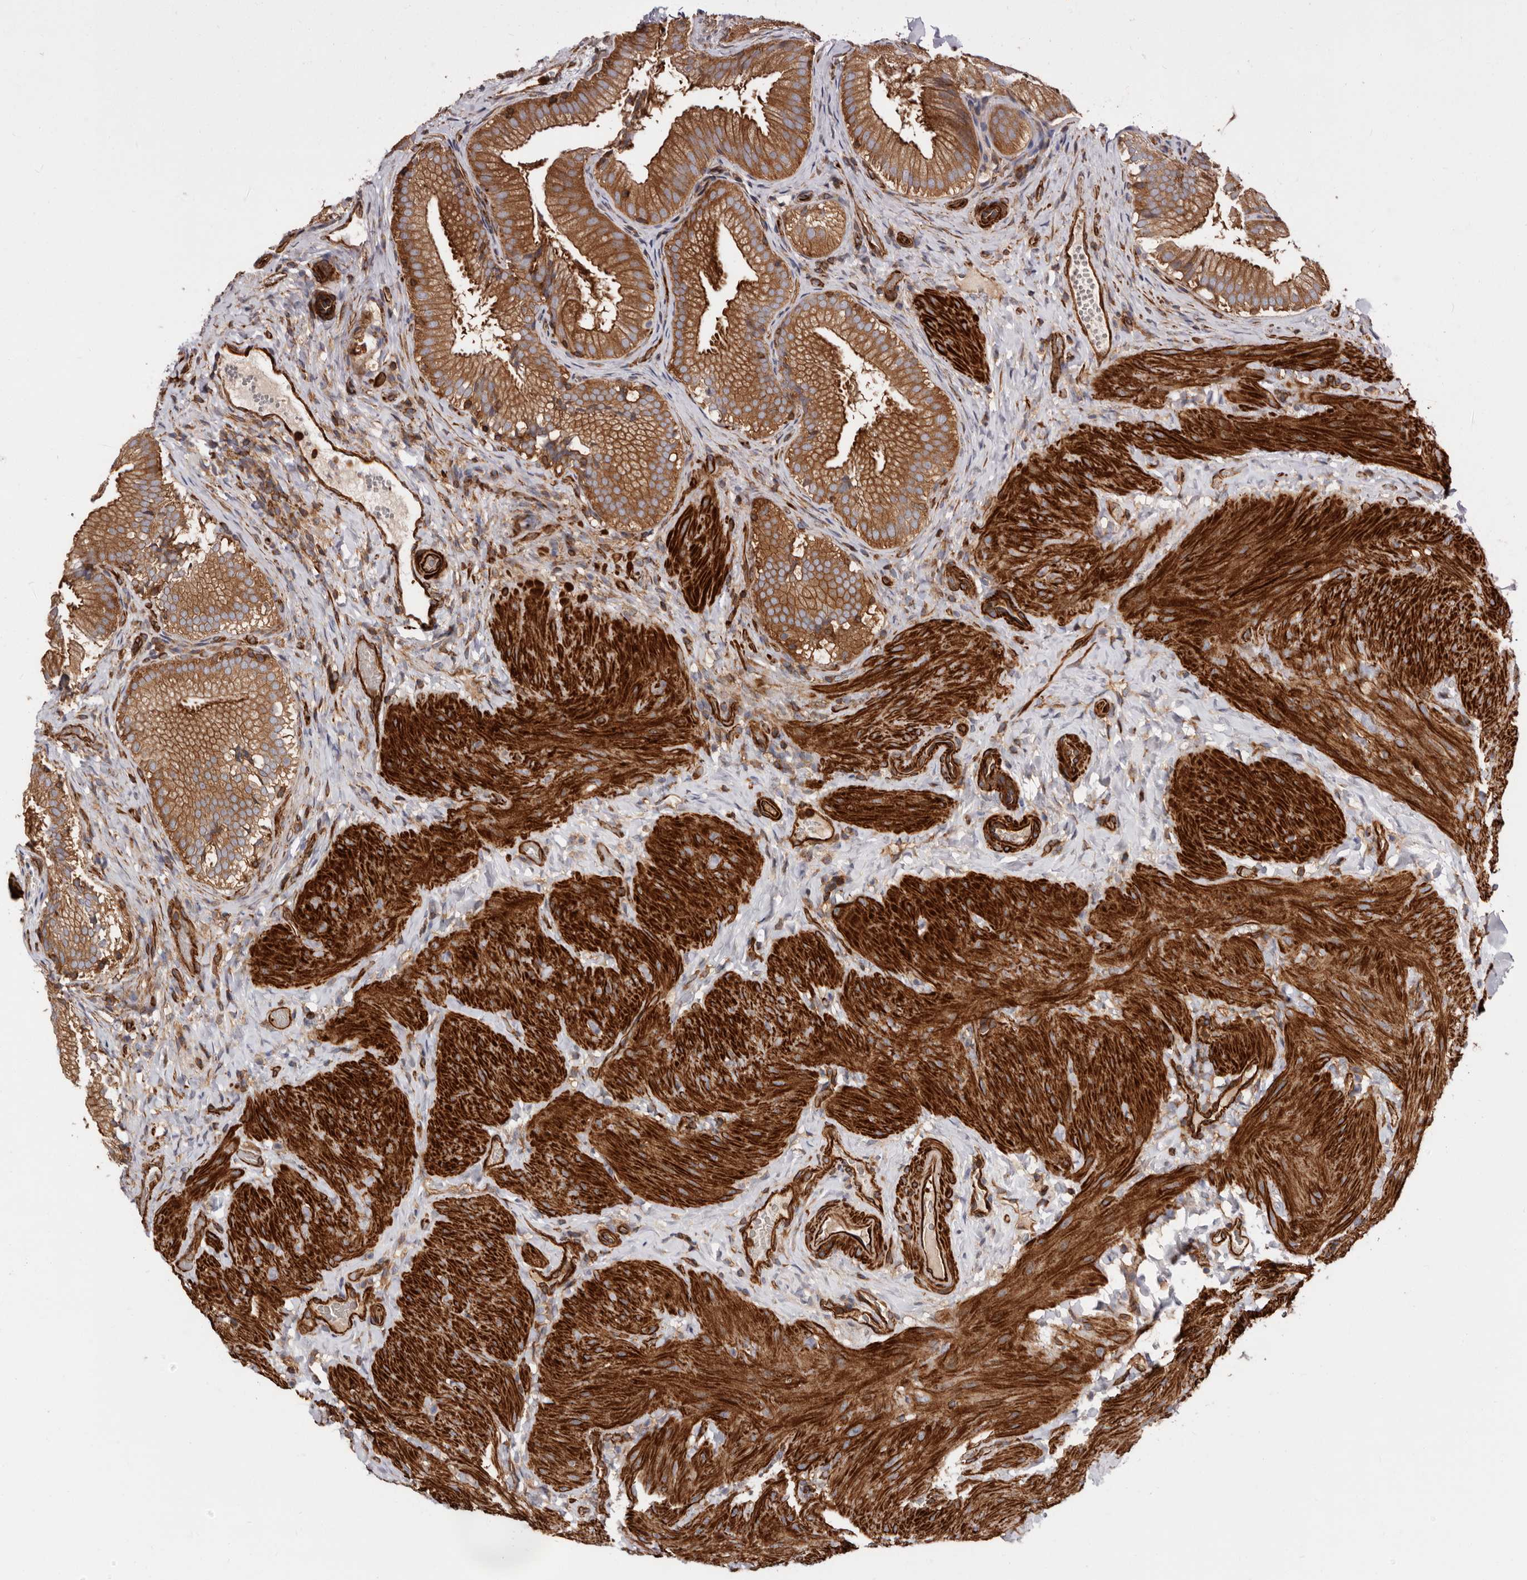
{"staining": {"intensity": "moderate", "quantity": ">75%", "location": "cytoplasmic/membranous"}, "tissue": "gallbladder", "cell_type": "Glandular cells", "image_type": "normal", "snomed": [{"axis": "morphology", "description": "Normal tissue, NOS"}, {"axis": "topography", "description": "Gallbladder"}], "caption": "Protein staining of unremarkable gallbladder demonstrates moderate cytoplasmic/membranous positivity in approximately >75% of glandular cells.", "gene": "TMC7", "patient": {"sex": "female", "age": 30}}